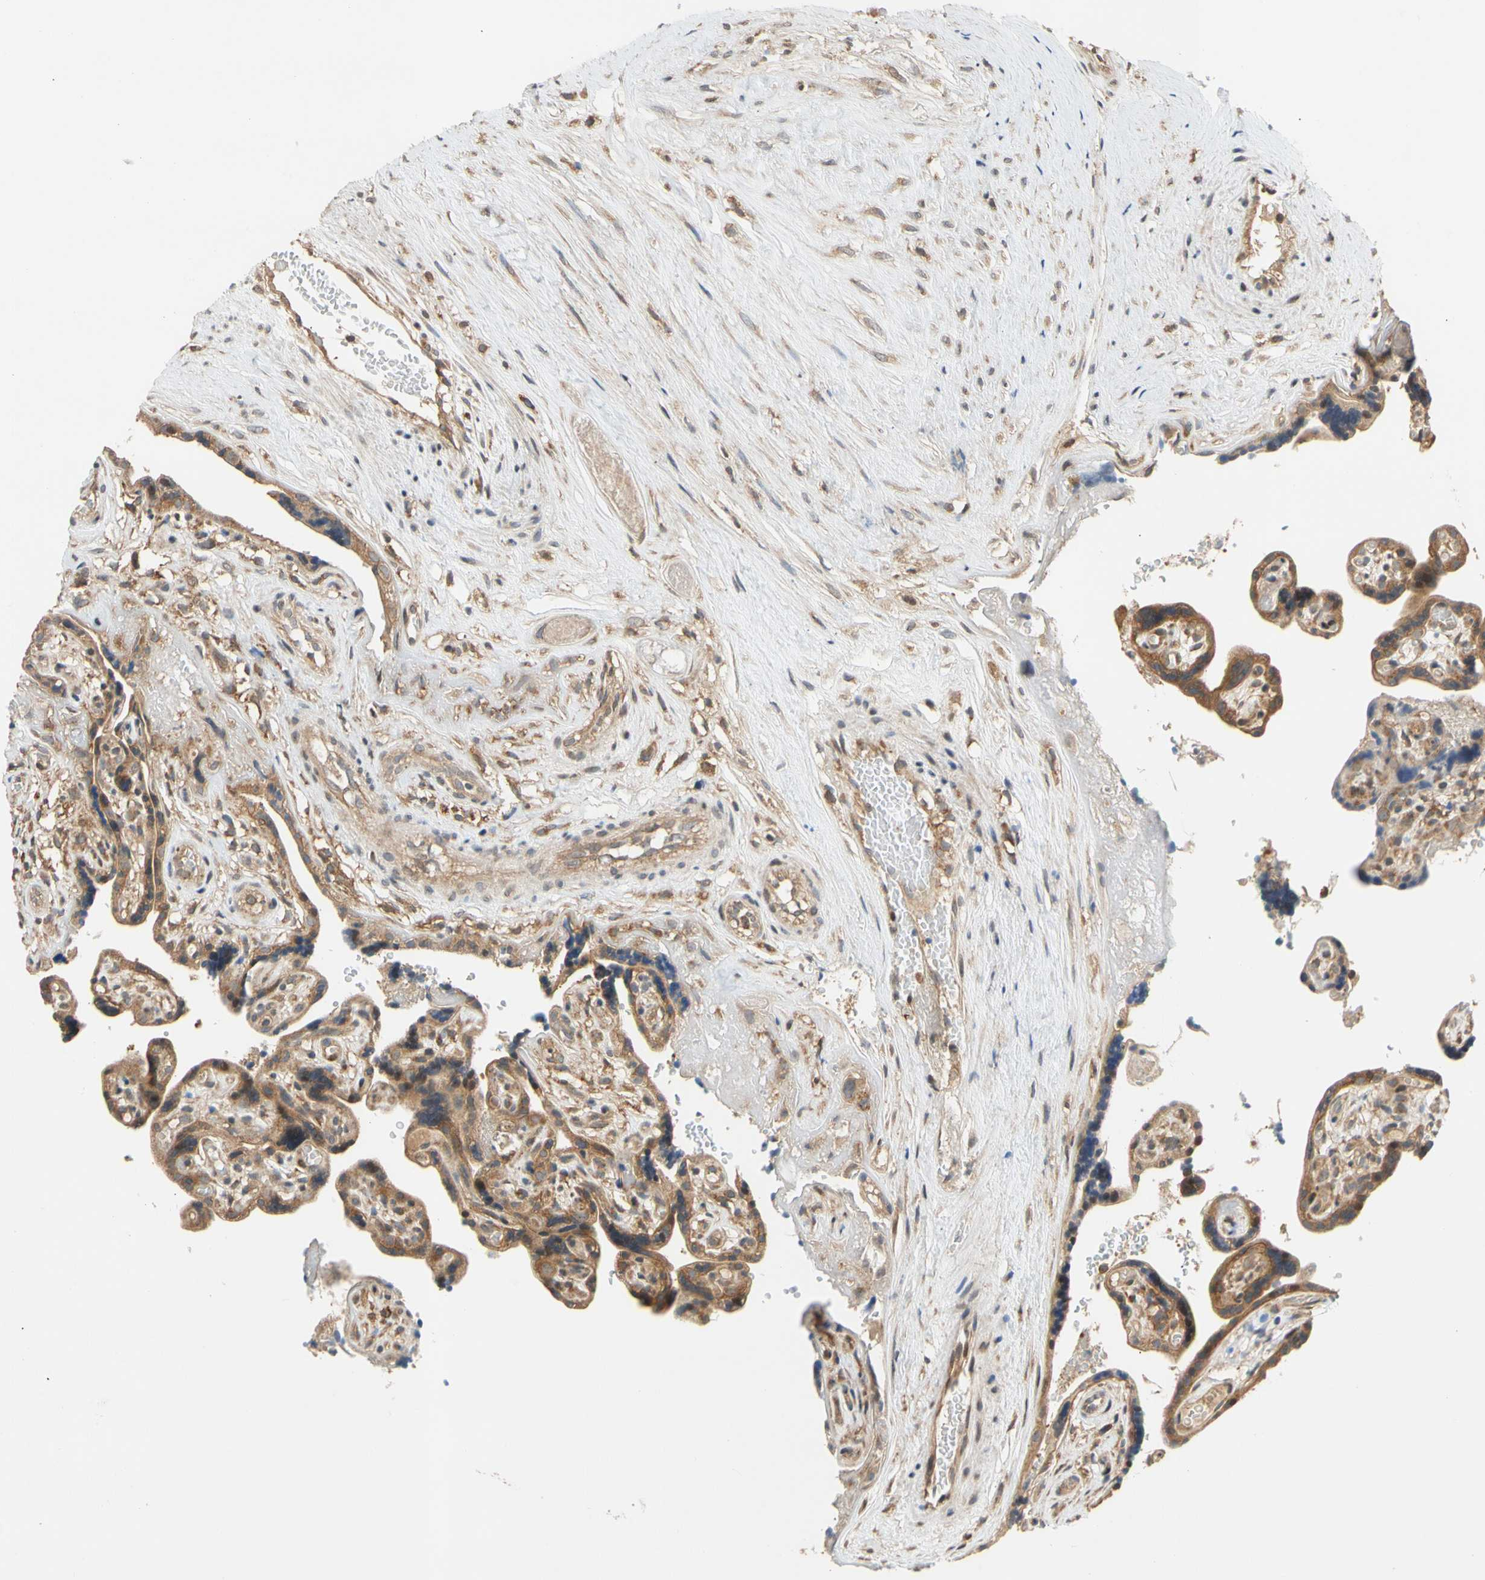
{"staining": {"intensity": "strong", "quantity": ">75%", "location": "cytoplasmic/membranous"}, "tissue": "placenta", "cell_type": "Trophoblastic cells", "image_type": "normal", "snomed": [{"axis": "morphology", "description": "Normal tissue, NOS"}, {"axis": "topography", "description": "Placenta"}], "caption": "IHC (DAB) staining of unremarkable human placenta shows strong cytoplasmic/membranous protein expression in approximately >75% of trophoblastic cells.", "gene": "ANKHD1", "patient": {"sex": "female", "age": 30}}